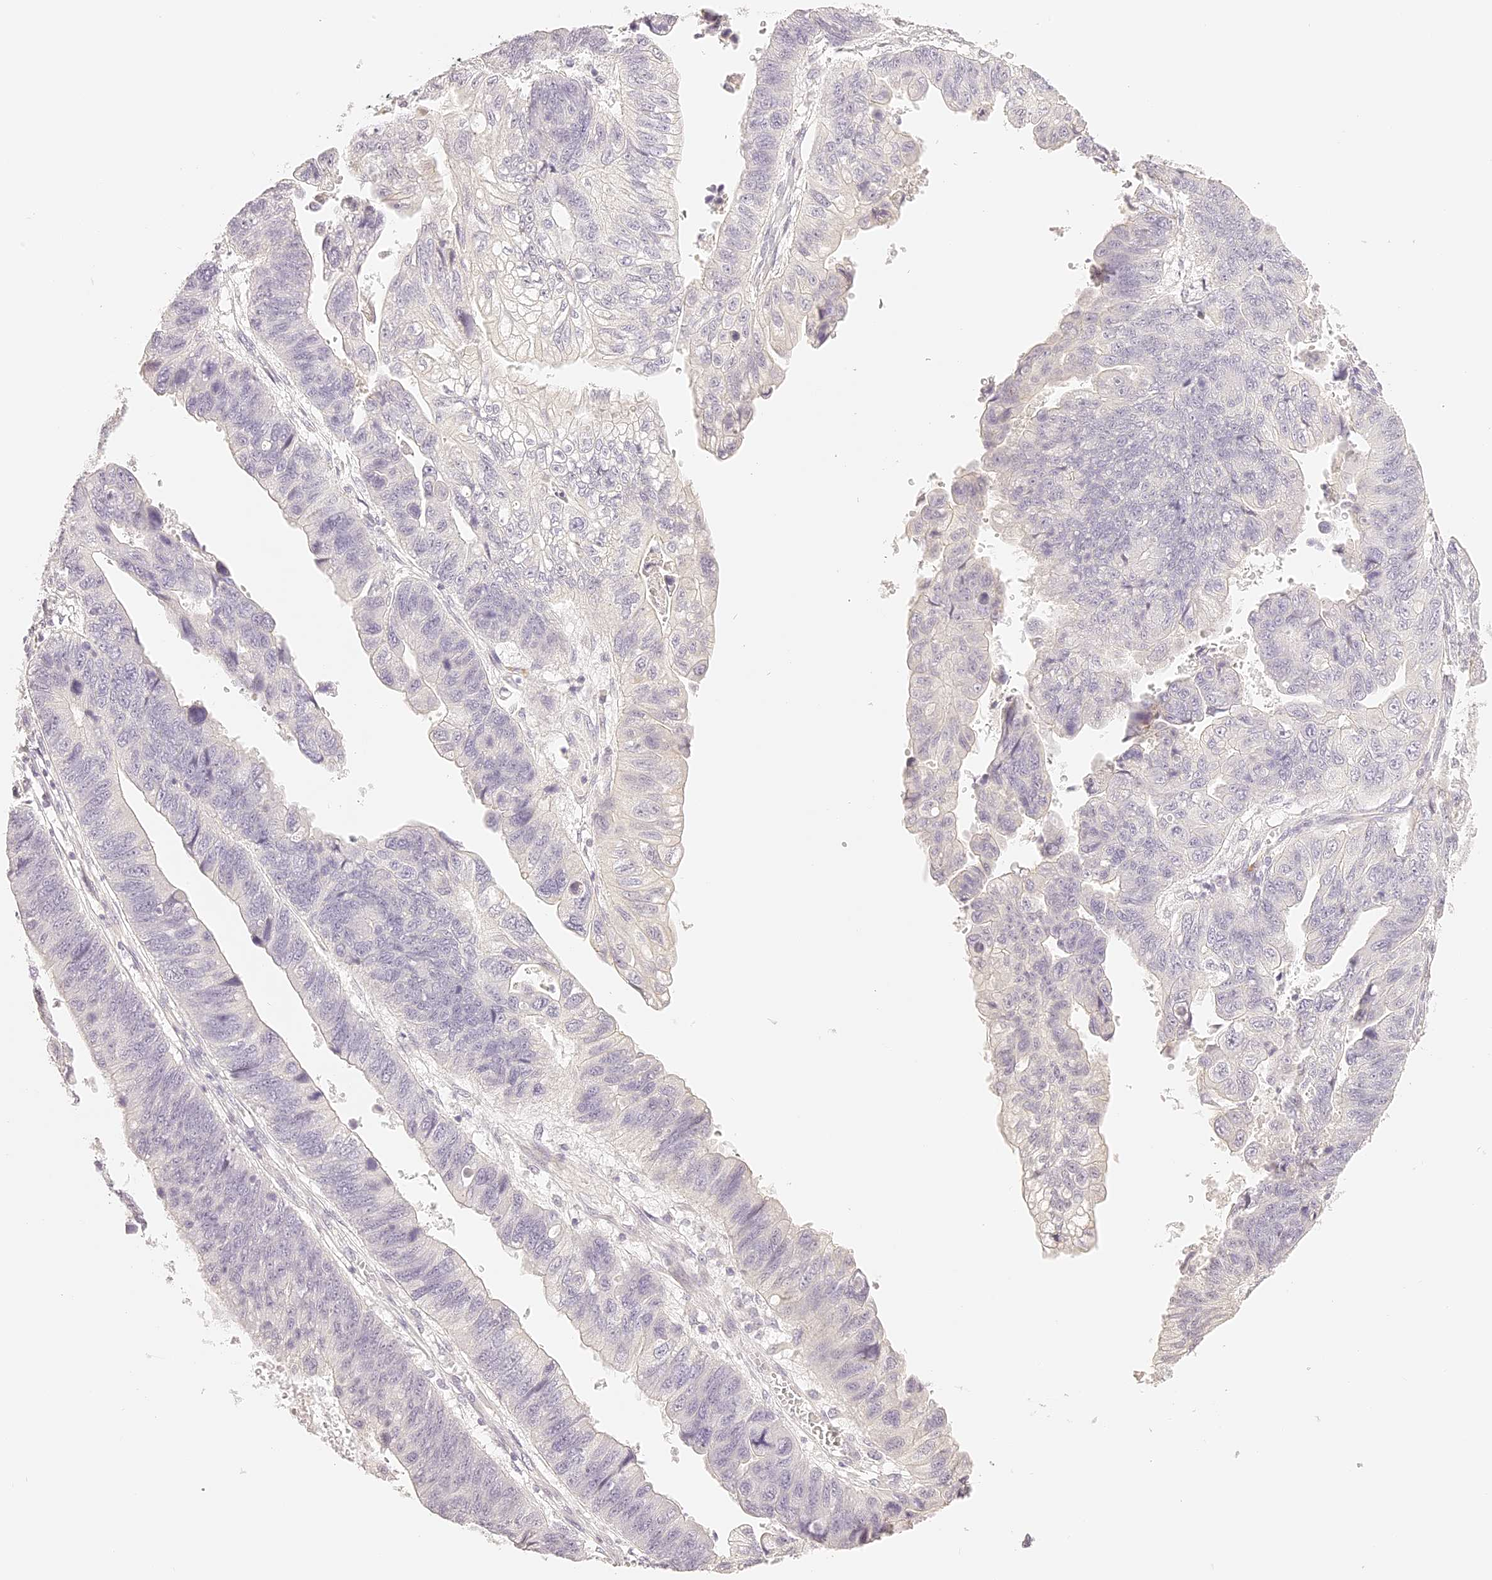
{"staining": {"intensity": "negative", "quantity": "none", "location": "none"}, "tissue": "stomach cancer", "cell_type": "Tumor cells", "image_type": "cancer", "snomed": [{"axis": "morphology", "description": "Adenocarcinoma, NOS"}, {"axis": "topography", "description": "Stomach"}], "caption": "Tumor cells show no significant protein positivity in stomach cancer.", "gene": "TRIM45", "patient": {"sex": "male", "age": 59}}